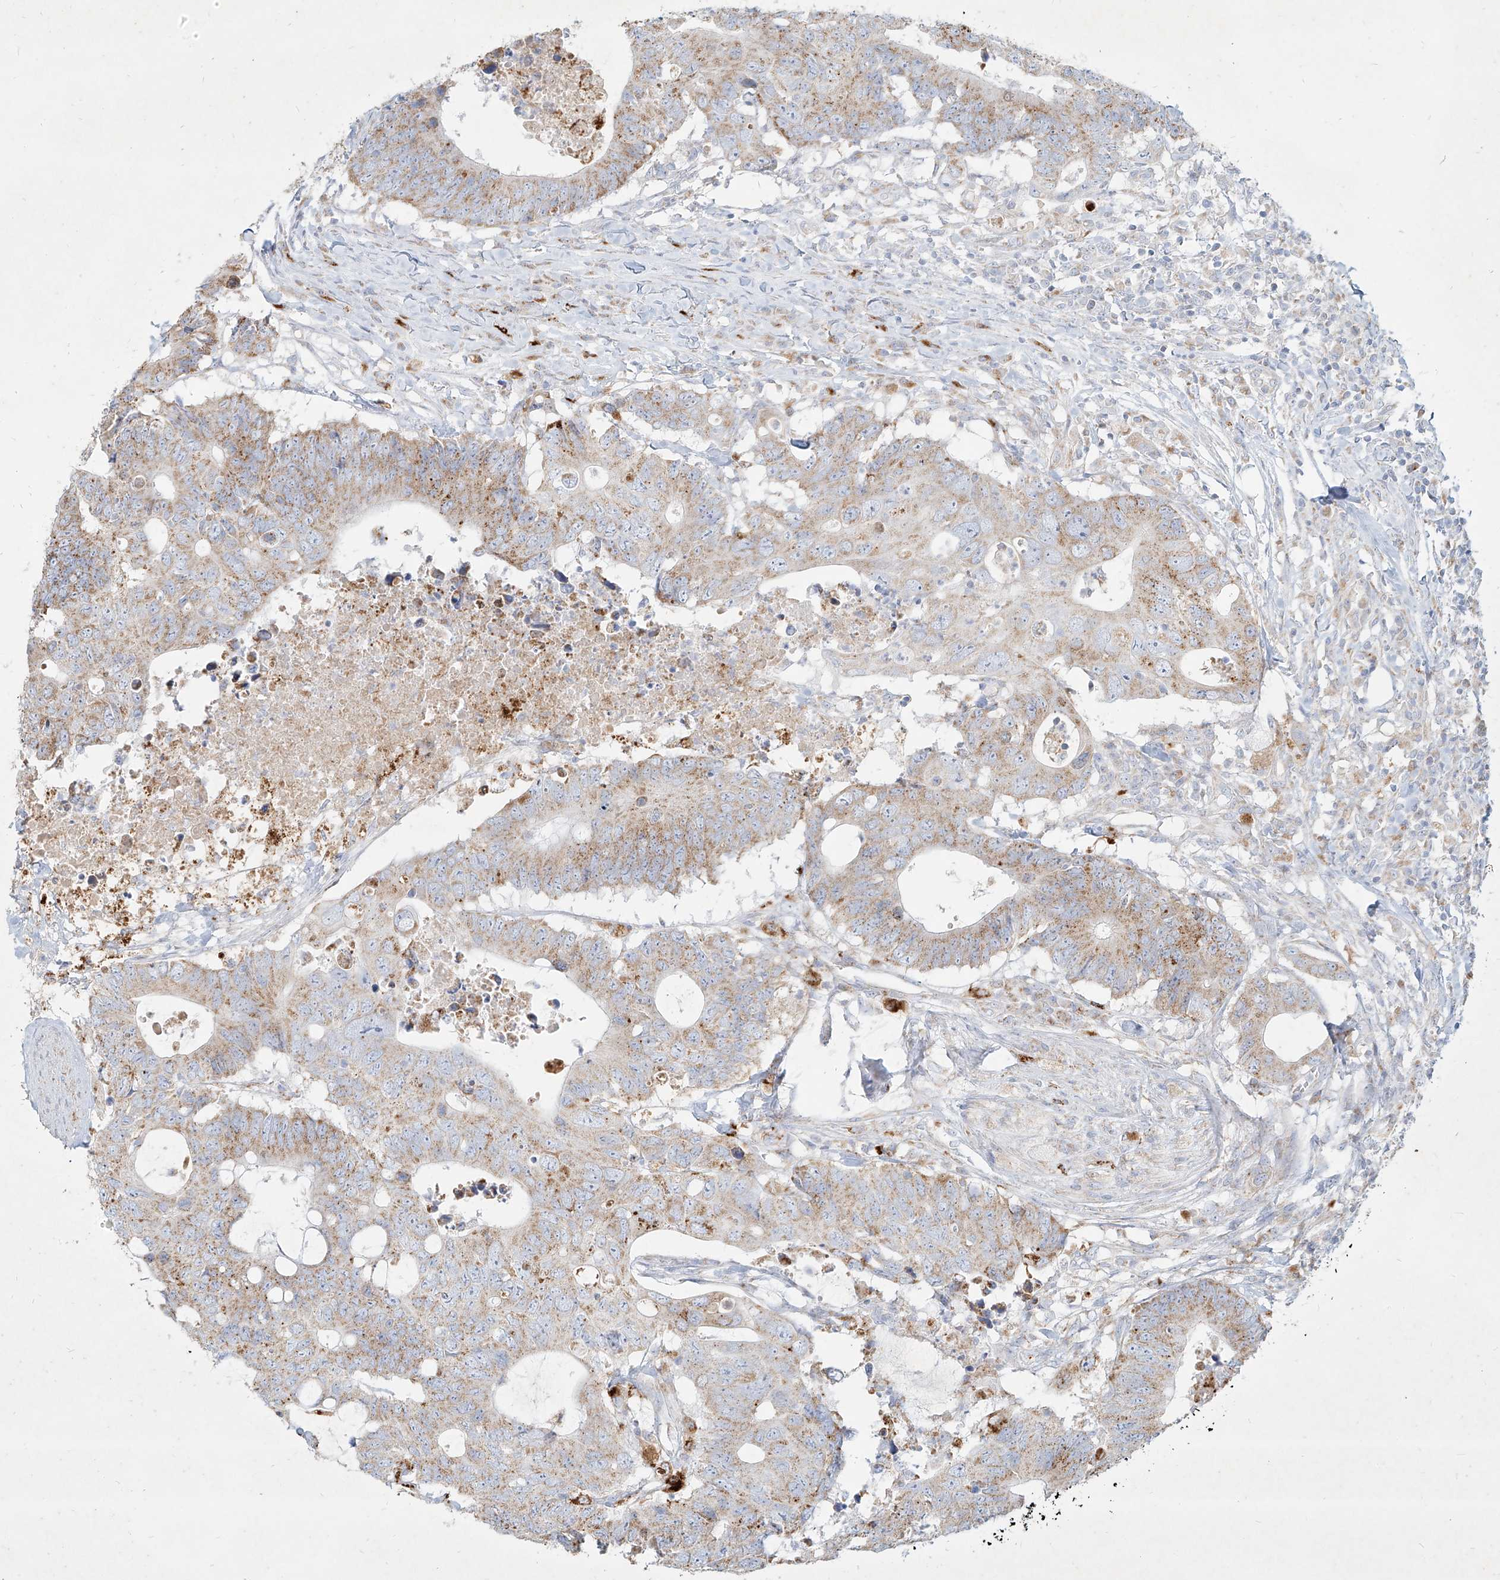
{"staining": {"intensity": "moderate", "quantity": "25%-75%", "location": "cytoplasmic/membranous"}, "tissue": "colorectal cancer", "cell_type": "Tumor cells", "image_type": "cancer", "snomed": [{"axis": "morphology", "description": "Adenocarcinoma, NOS"}, {"axis": "topography", "description": "Colon"}], "caption": "An image of human colorectal cancer stained for a protein reveals moderate cytoplasmic/membranous brown staining in tumor cells.", "gene": "MTX2", "patient": {"sex": "male", "age": 71}}